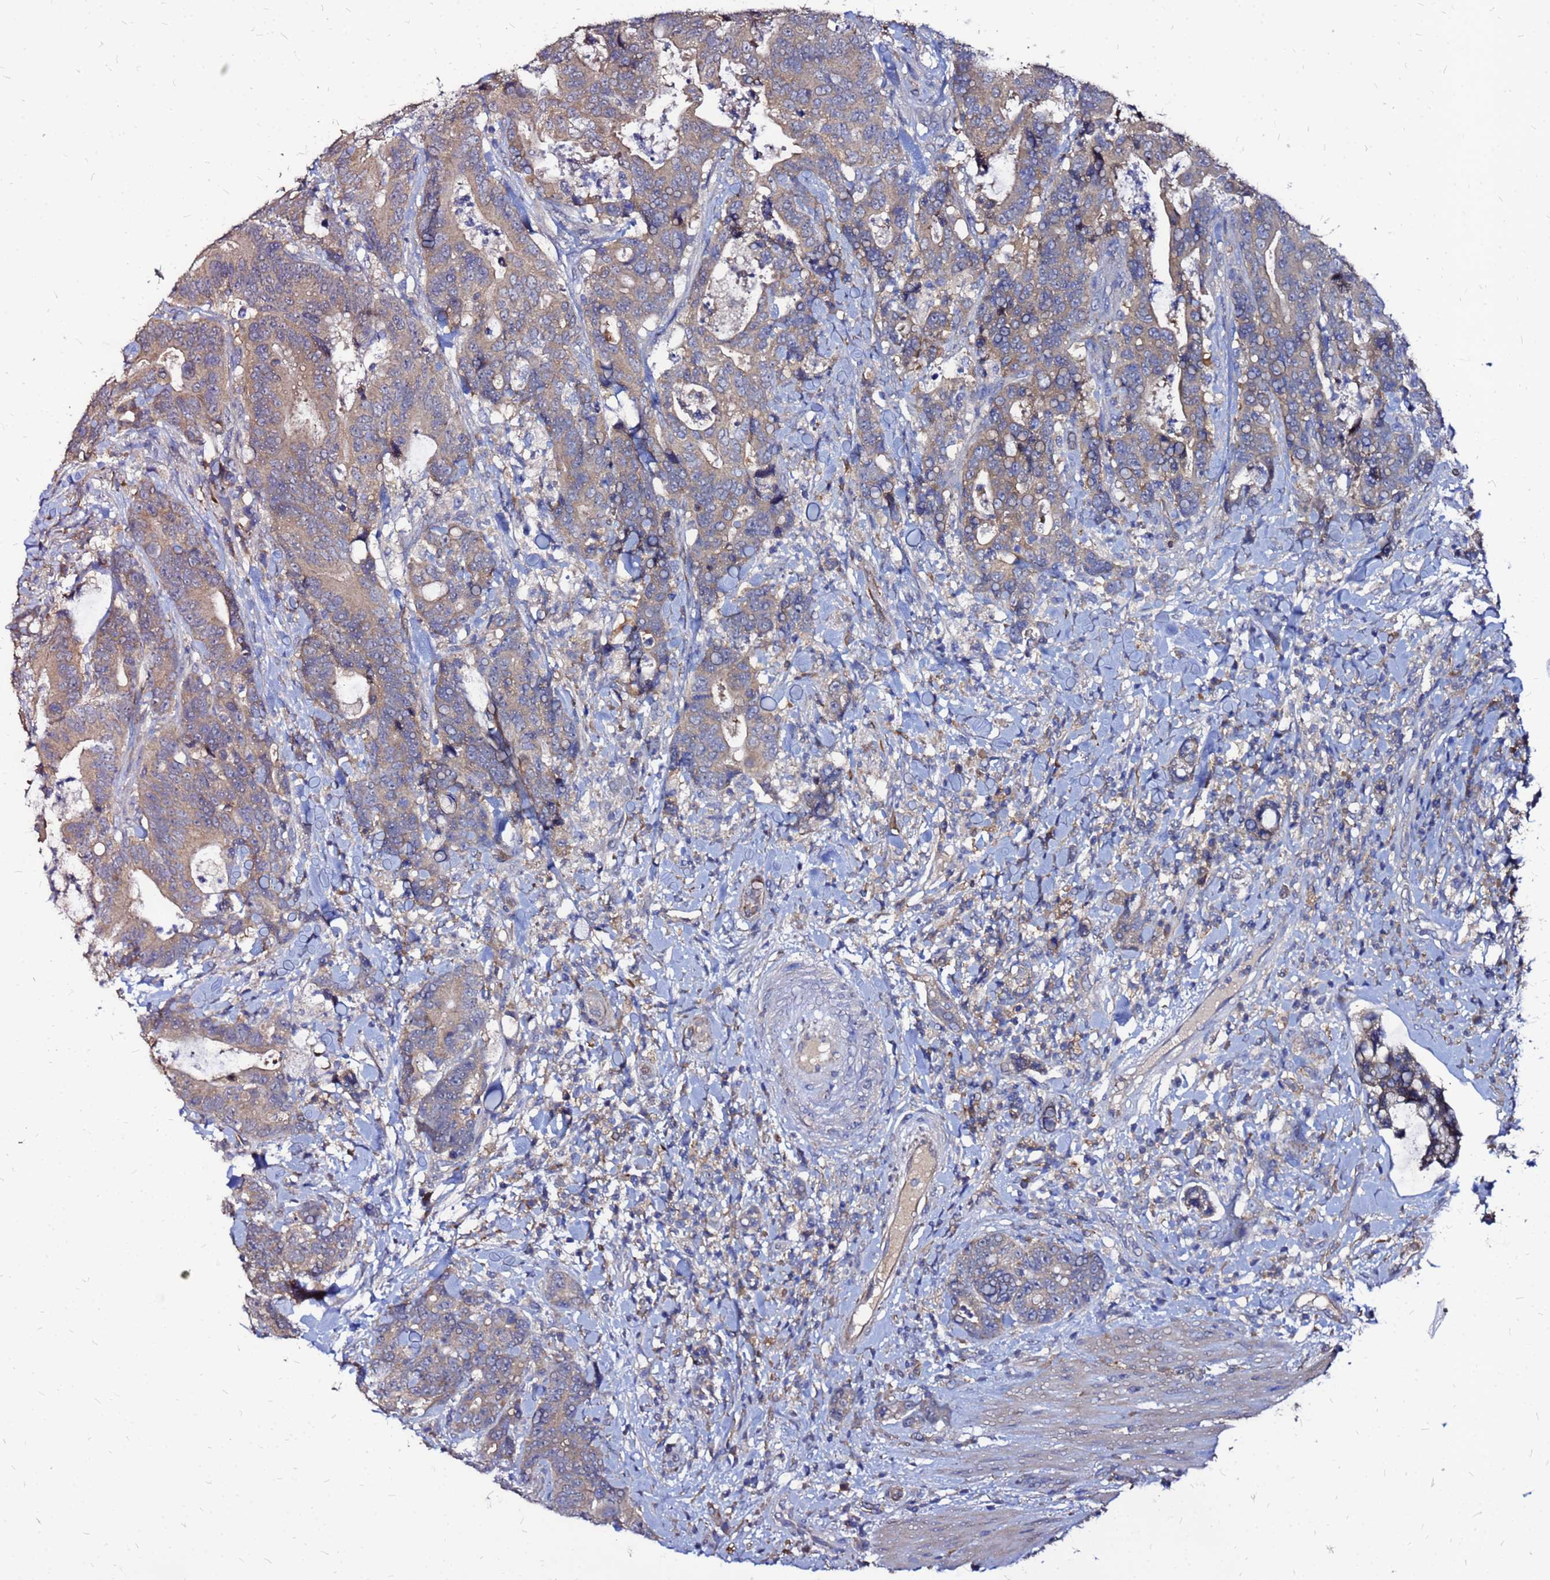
{"staining": {"intensity": "moderate", "quantity": ">75%", "location": "cytoplasmic/membranous"}, "tissue": "colorectal cancer", "cell_type": "Tumor cells", "image_type": "cancer", "snomed": [{"axis": "morphology", "description": "Adenocarcinoma, NOS"}, {"axis": "topography", "description": "Colon"}], "caption": "Protein expression analysis of colorectal cancer reveals moderate cytoplasmic/membranous positivity in about >75% of tumor cells.", "gene": "ARHGEF5", "patient": {"sex": "female", "age": 82}}